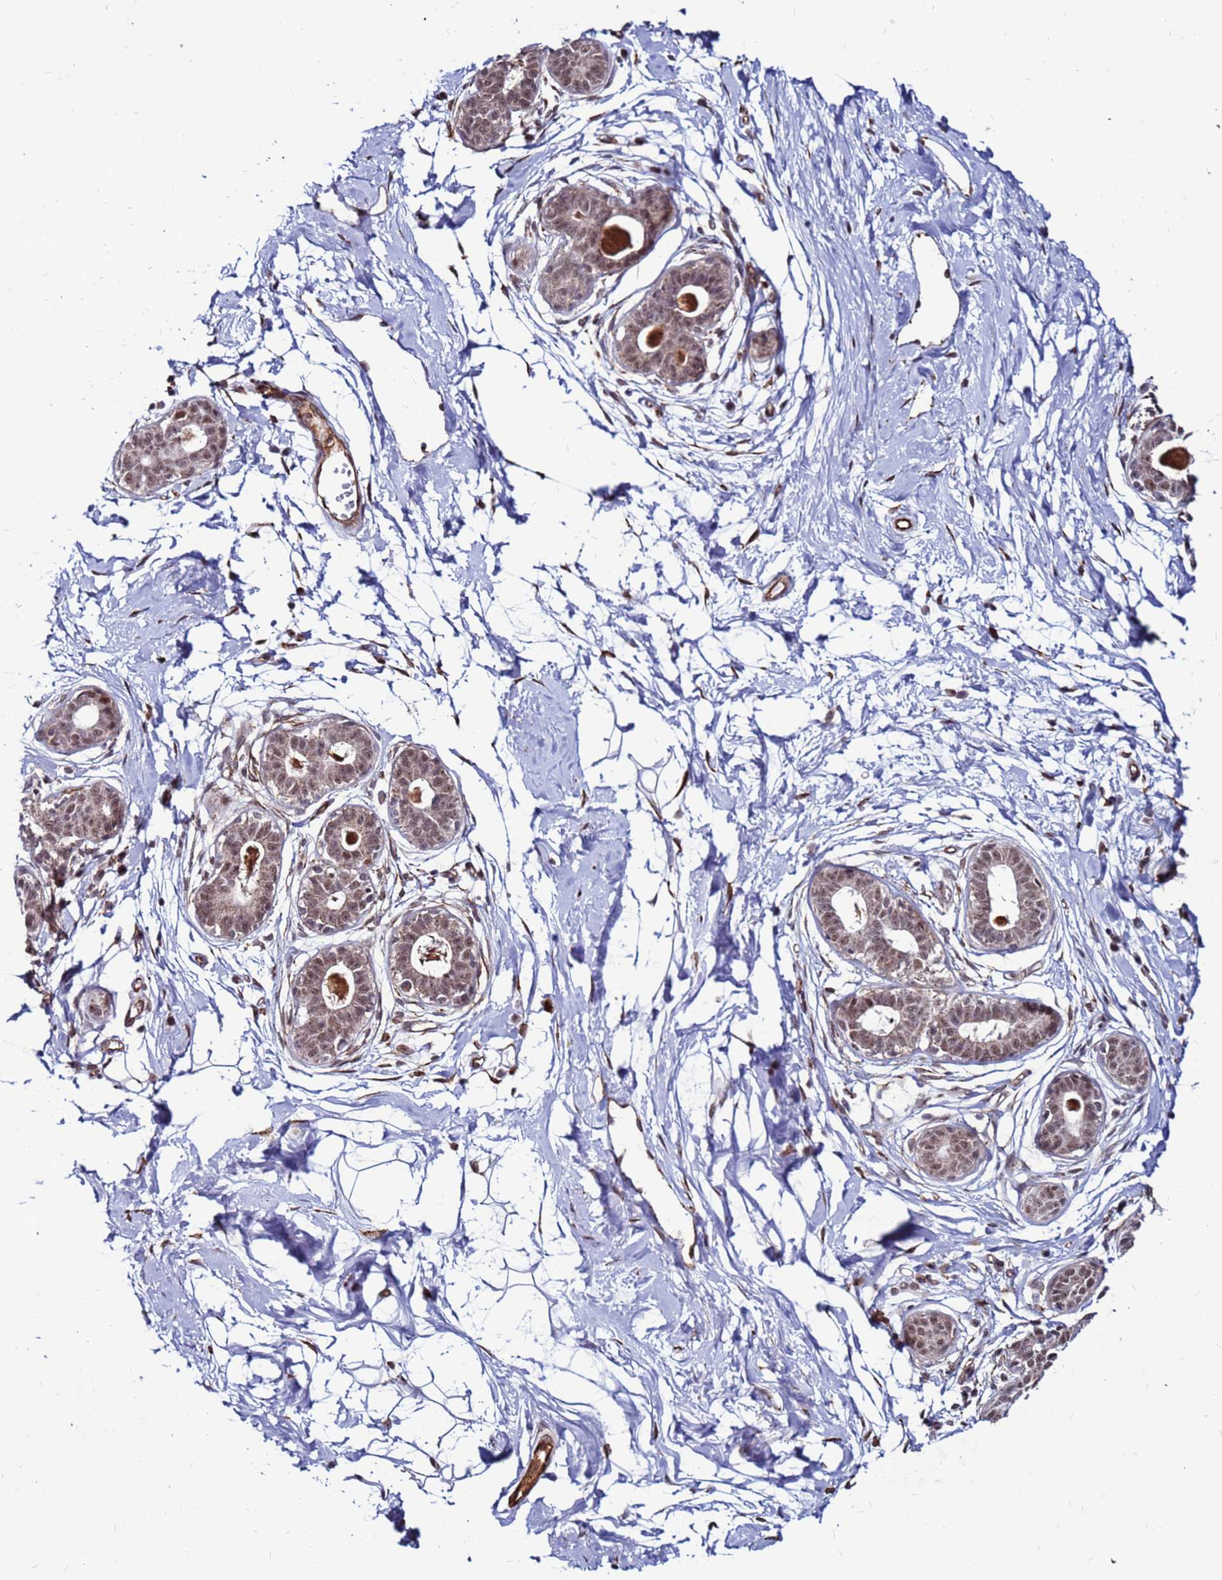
{"staining": {"intensity": "strong", "quantity": "25%-75%", "location": "nuclear"}, "tissue": "breast", "cell_type": "Adipocytes", "image_type": "normal", "snomed": [{"axis": "morphology", "description": "Normal tissue, NOS"}, {"axis": "topography", "description": "Breast"}], "caption": "Immunohistochemistry histopathology image of normal breast: breast stained using immunohistochemistry (IHC) reveals high levels of strong protein expression localized specifically in the nuclear of adipocytes, appearing as a nuclear brown color.", "gene": "CLK3", "patient": {"sex": "female", "age": 45}}